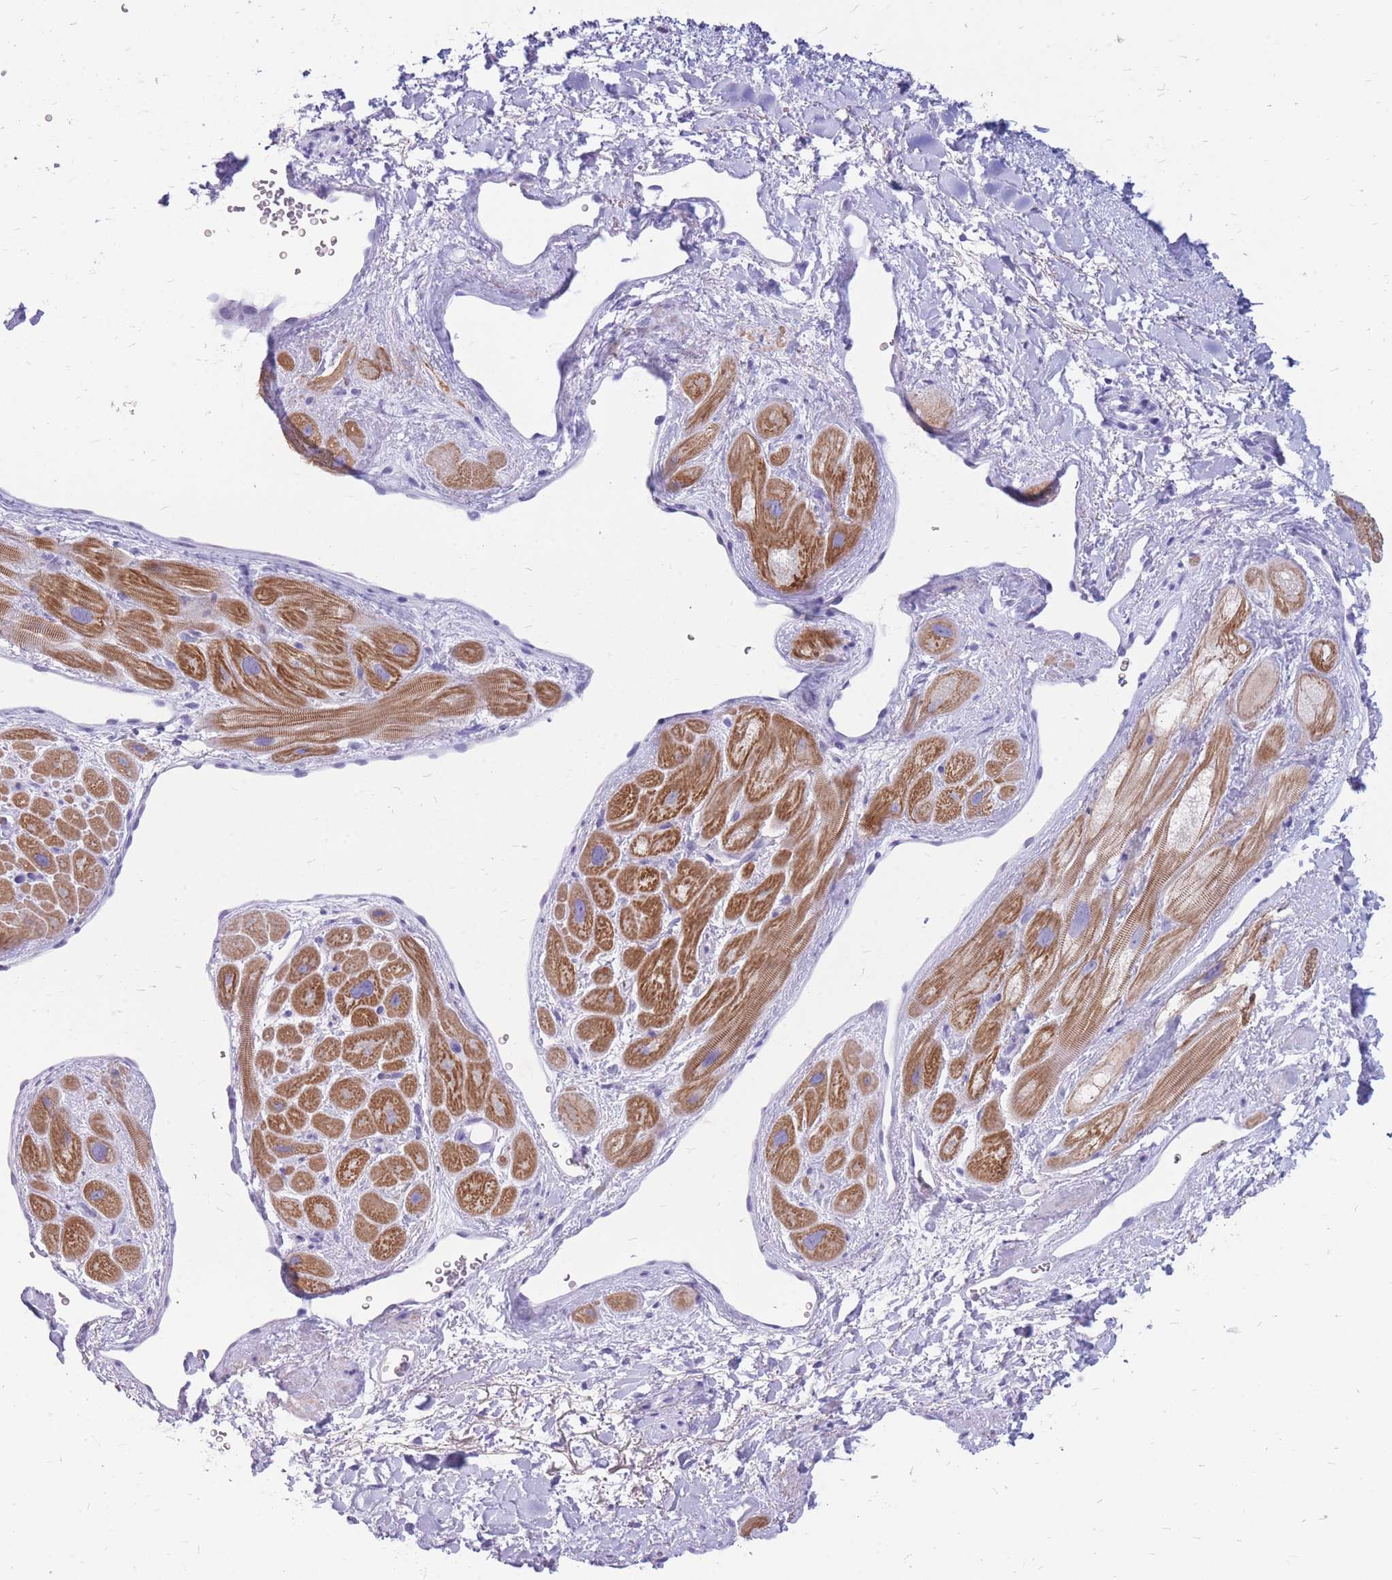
{"staining": {"intensity": "moderate", "quantity": ">75%", "location": "cytoplasmic/membranous"}, "tissue": "heart muscle", "cell_type": "Cardiomyocytes", "image_type": "normal", "snomed": [{"axis": "morphology", "description": "Normal tissue, NOS"}, {"axis": "topography", "description": "Heart"}], "caption": "Brown immunohistochemical staining in normal human heart muscle shows moderate cytoplasmic/membranous positivity in approximately >75% of cardiomyocytes.", "gene": "CYP21A2", "patient": {"sex": "male", "age": 49}}